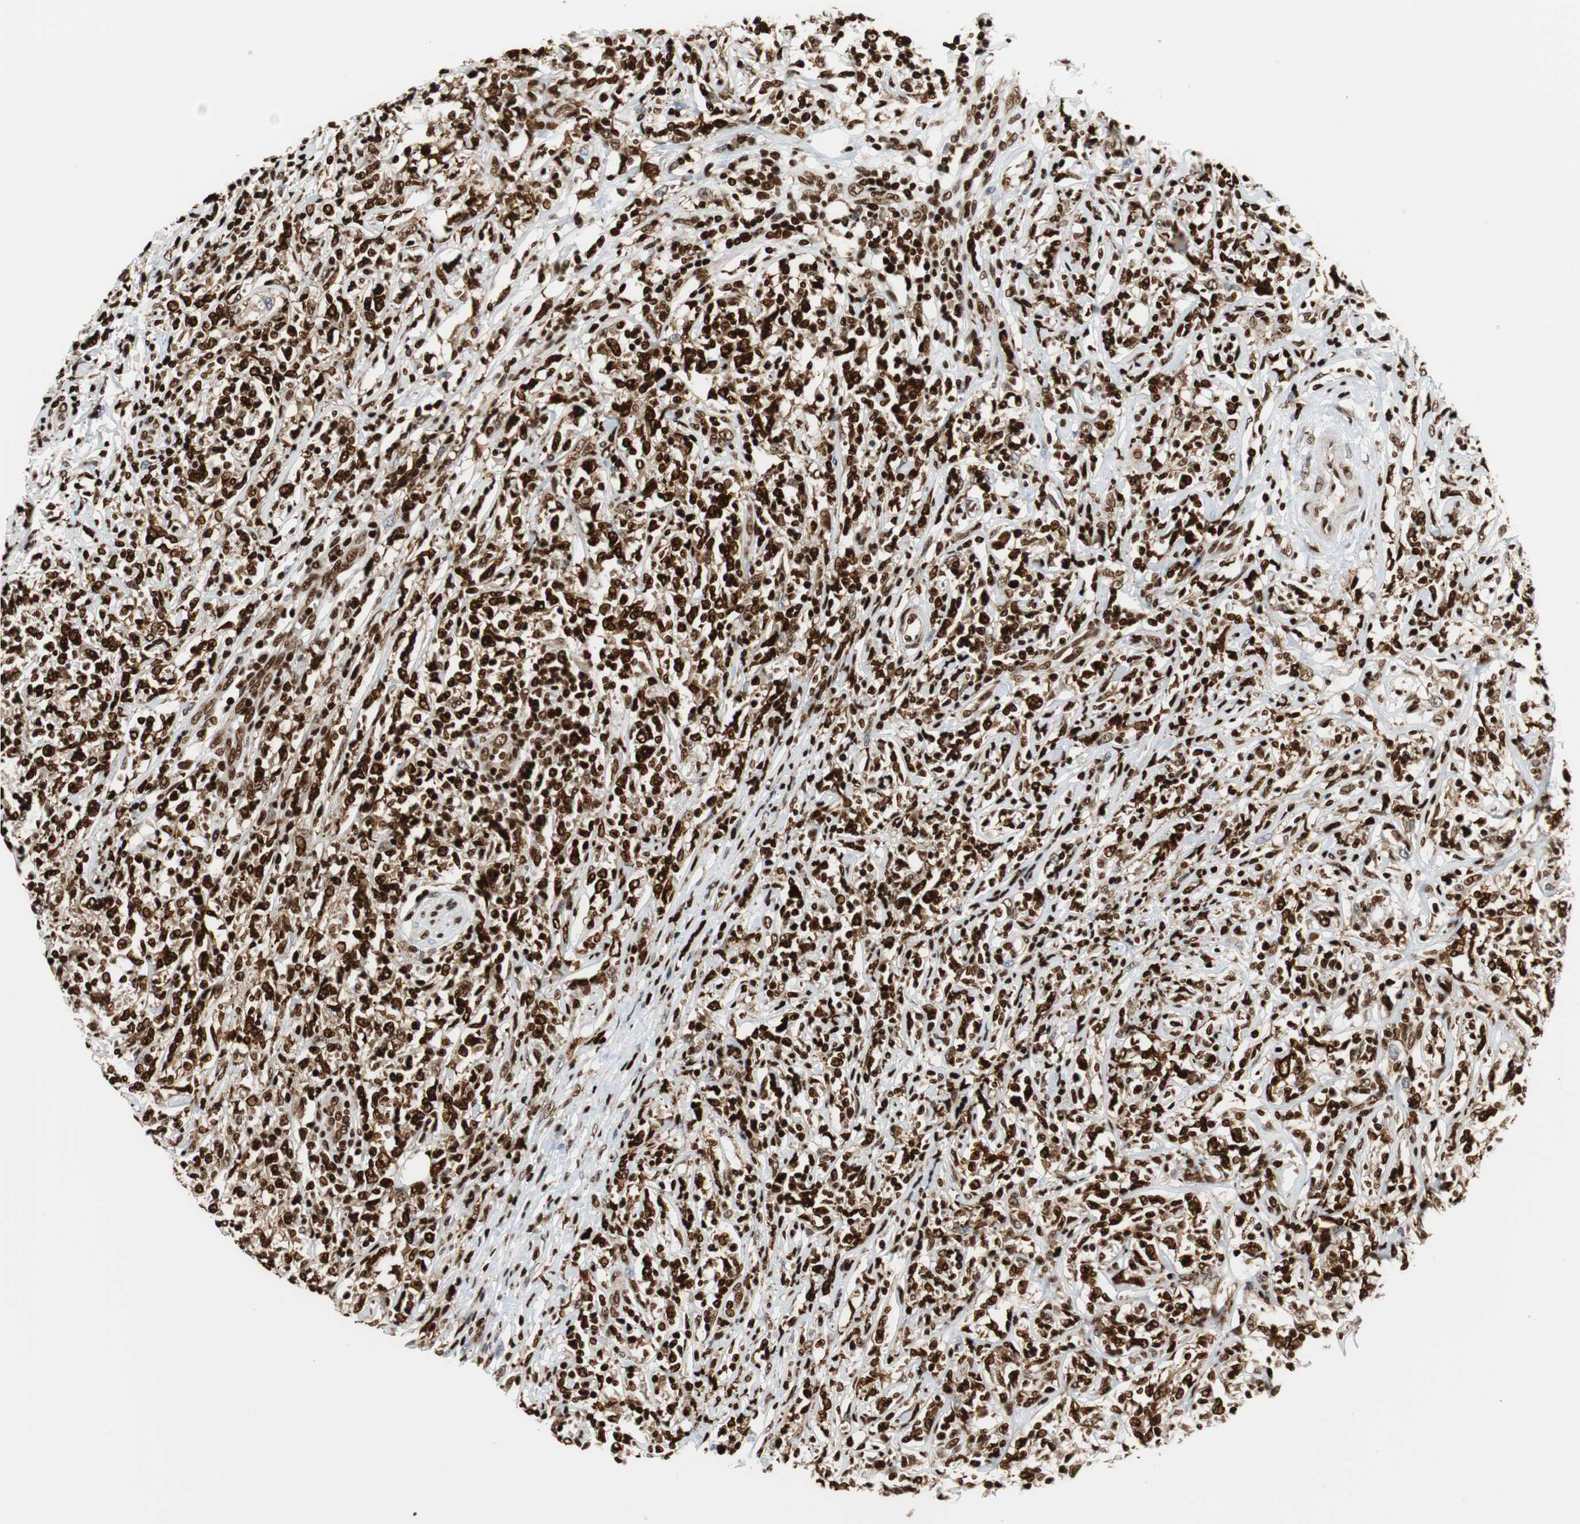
{"staining": {"intensity": "strong", "quantity": ">75%", "location": "nuclear"}, "tissue": "lymphoma", "cell_type": "Tumor cells", "image_type": "cancer", "snomed": [{"axis": "morphology", "description": "Malignant lymphoma, non-Hodgkin's type, High grade"}, {"axis": "topography", "description": "Lymph node"}], "caption": "This image displays immunohistochemistry (IHC) staining of human lymphoma, with high strong nuclear expression in about >75% of tumor cells.", "gene": "HDAC1", "patient": {"sex": "female", "age": 84}}